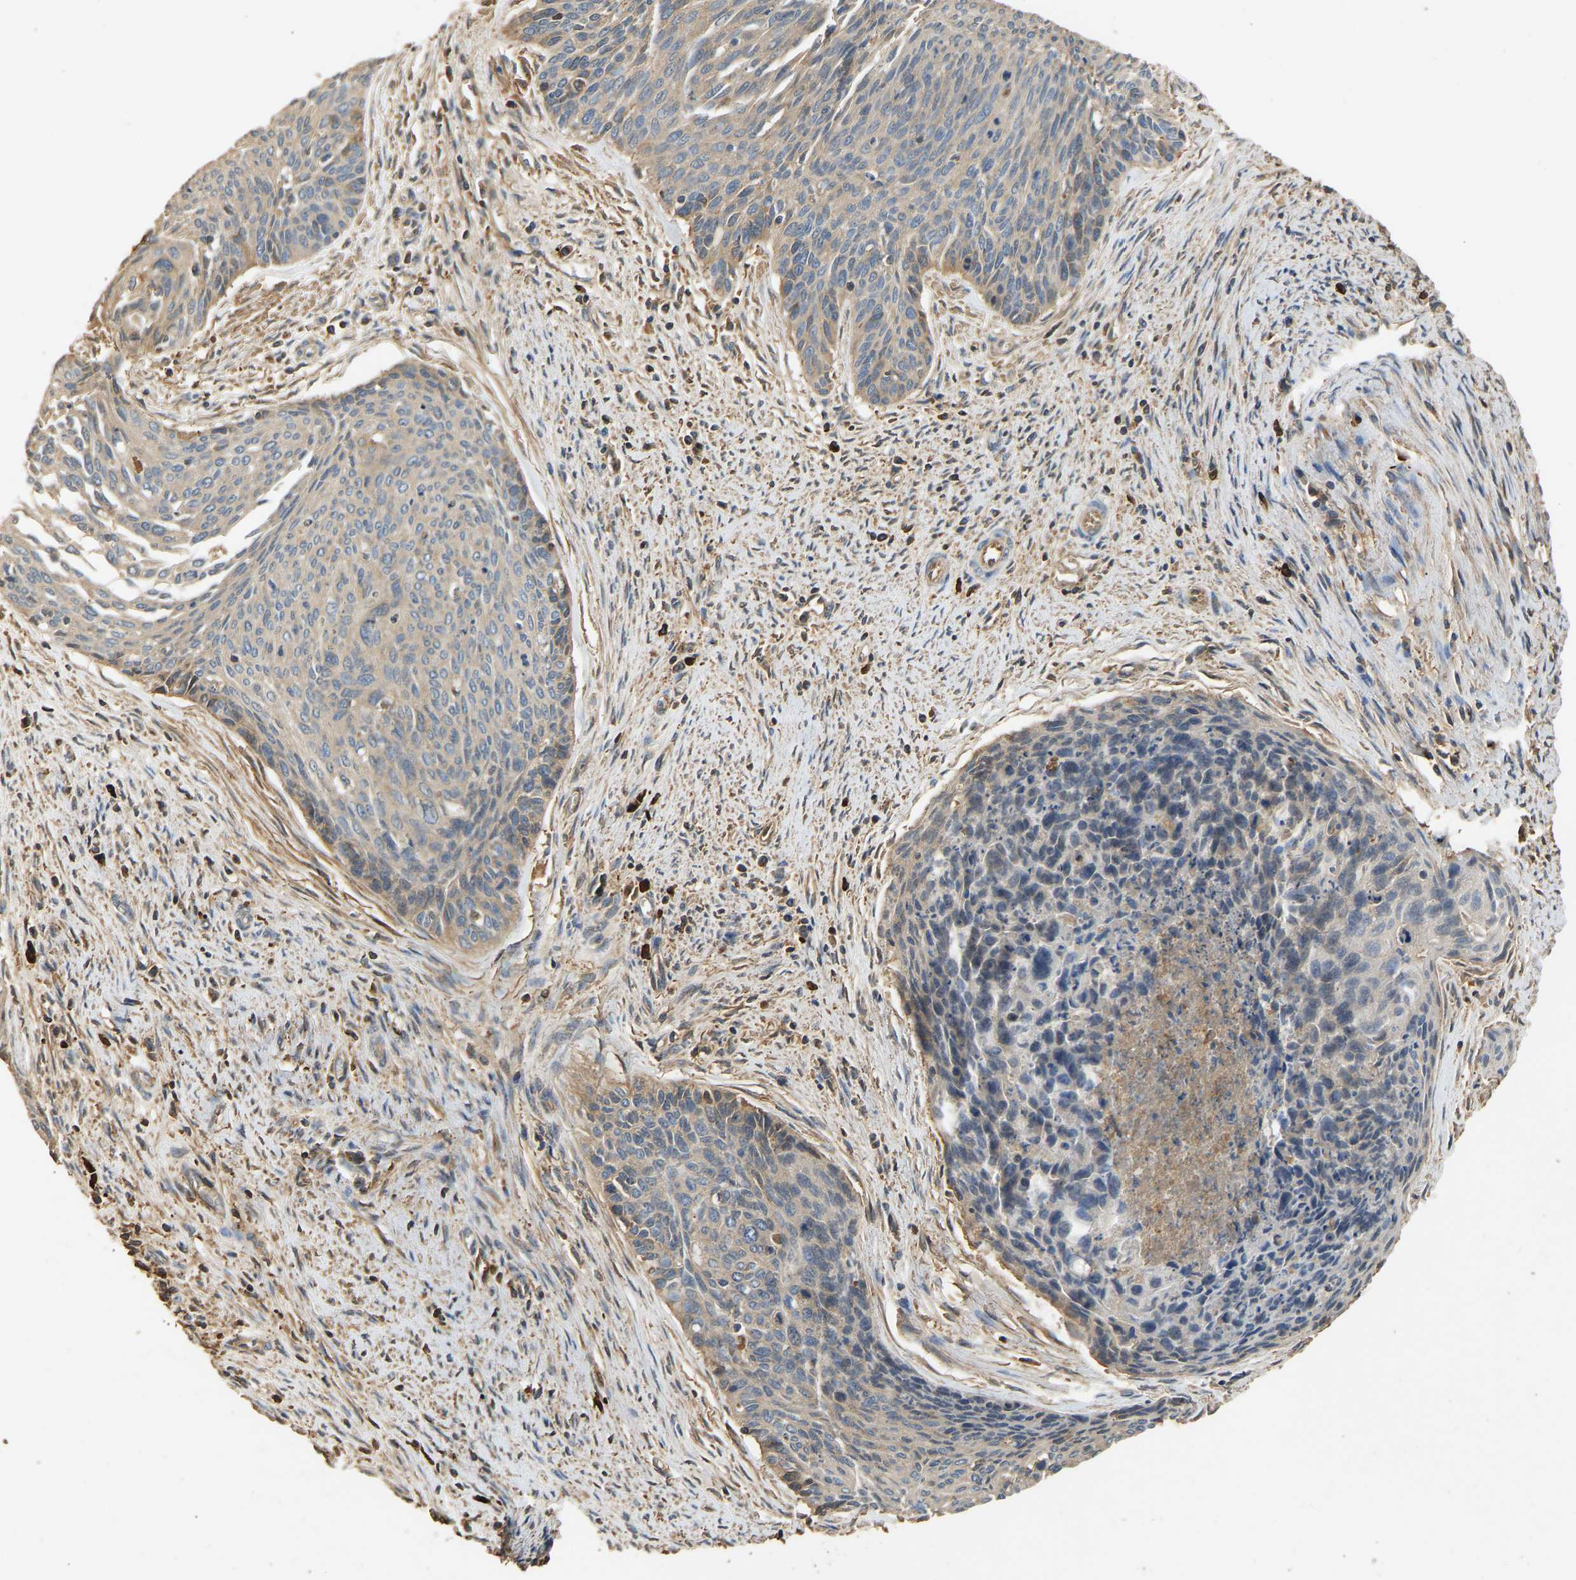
{"staining": {"intensity": "weak", "quantity": ">75%", "location": "cytoplasmic/membranous"}, "tissue": "cervical cancer", "cell_type": "Tumor cells", "image_type": "cancer", "snomed": [{"axis": "morphology", "description": "Squamous cell carcinoma, NOS"}, {"axis": "topography", "description": "Cervix"}], "caption": "A histopathology image of squamous cell carcinoma (cervical) stained for a protein exhibits weak cytoplasmic/membranous brown staining in tumor cells.", "gene": "TMEM268", "patient": {"sex": "female", "age": 55}}